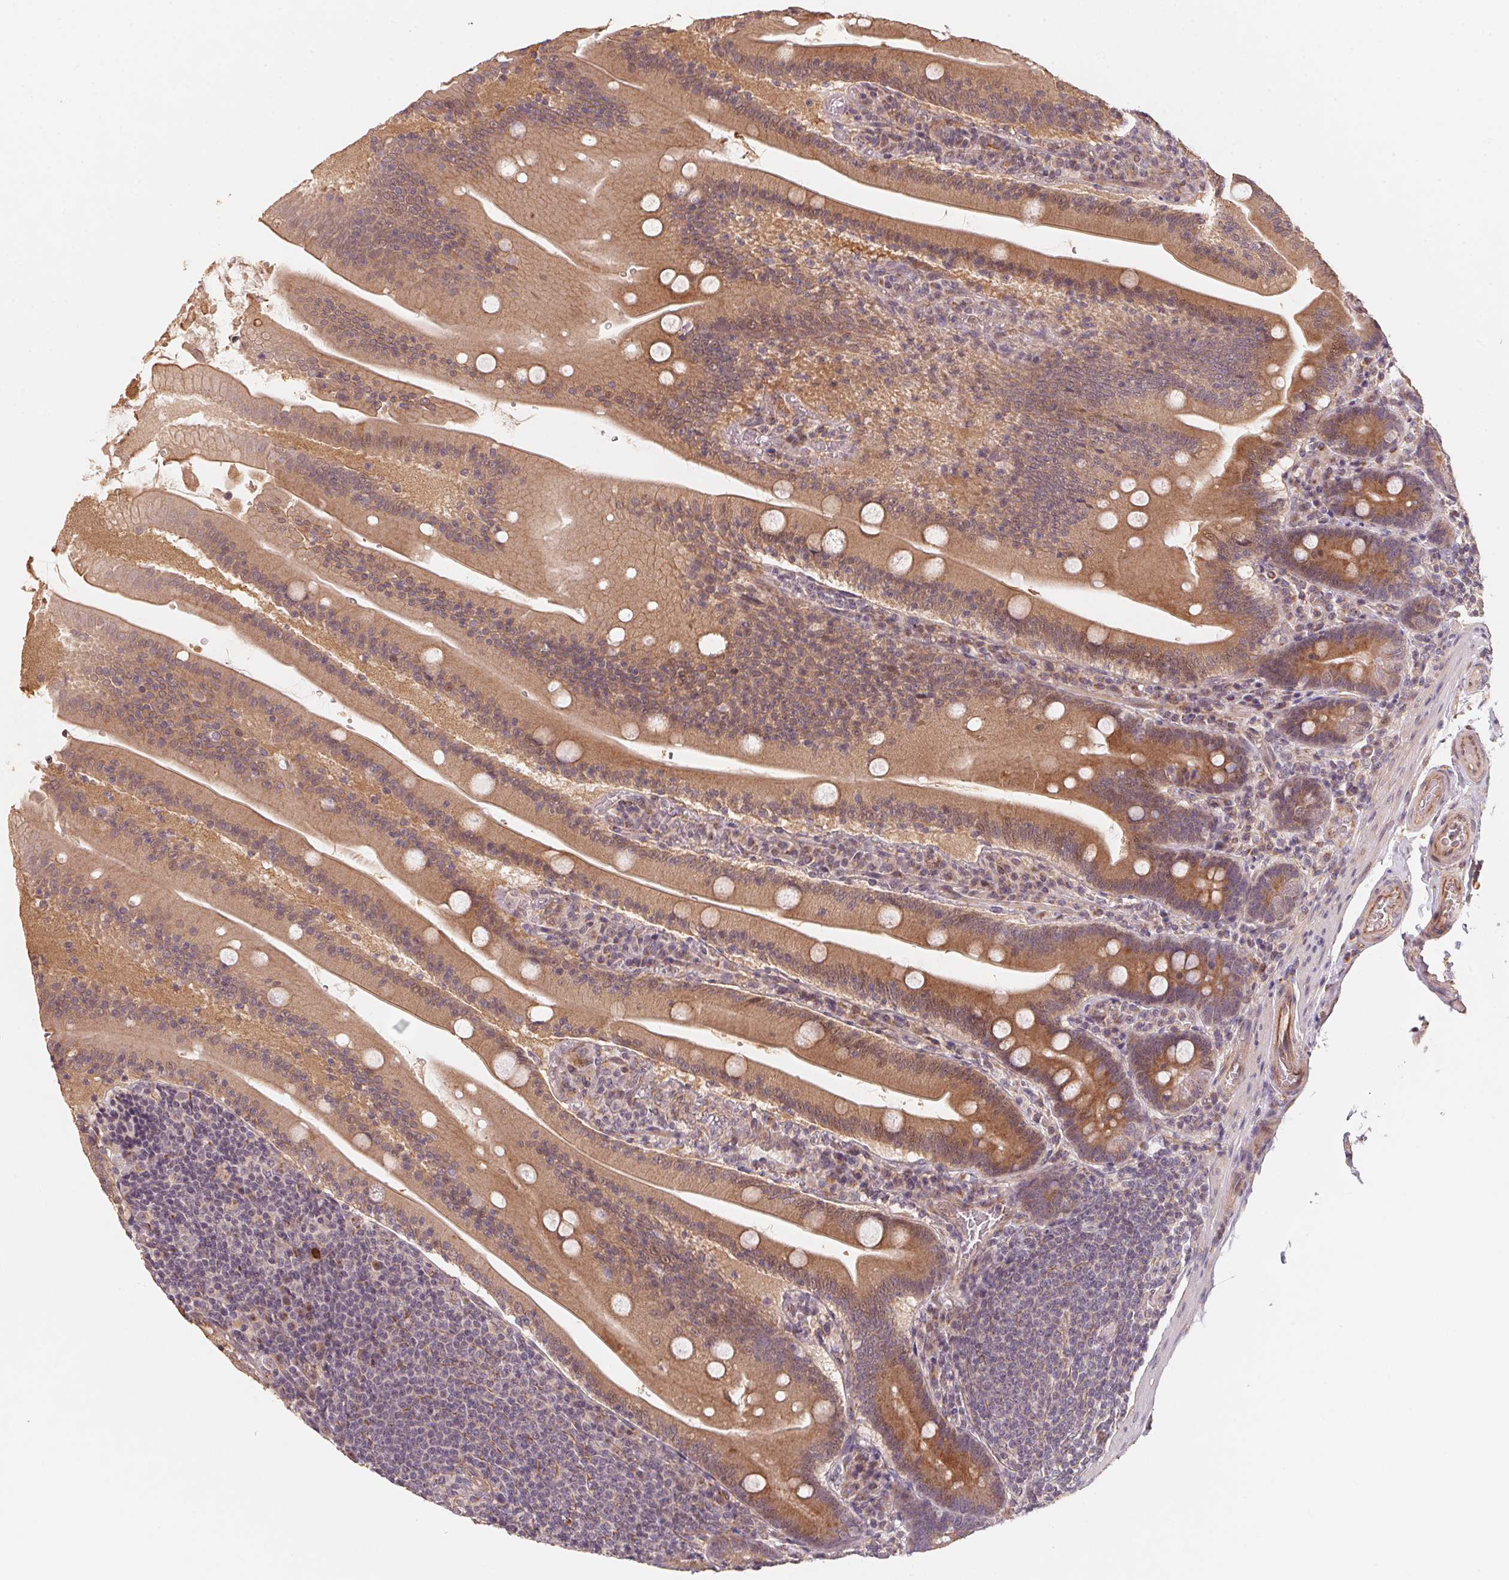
{"staining": {"intensity": "moderate", "quantity": ">75%", "location": "cytoplasmic/membranous"}, "tissue": "small intestine", "cell_type": "Glandular cells", "image_type": "normal", "snomed": [{"axis": "morphology", "description": "Normal tissue, NOS"}, {"axis": "topography", "description": "Small intestine"}], "caption": "Glandular cells demonstrate moderate cytoplasmic/membranous expression in approximately >75% of cells in unremarkable small intestine. The staining was performed using DAB, with brown indicating positive protein expression. Nuclei are stained blue with hematoxylin.", "gene": "TSPAN12", "patient": {"sex": "male", "age": 37}}